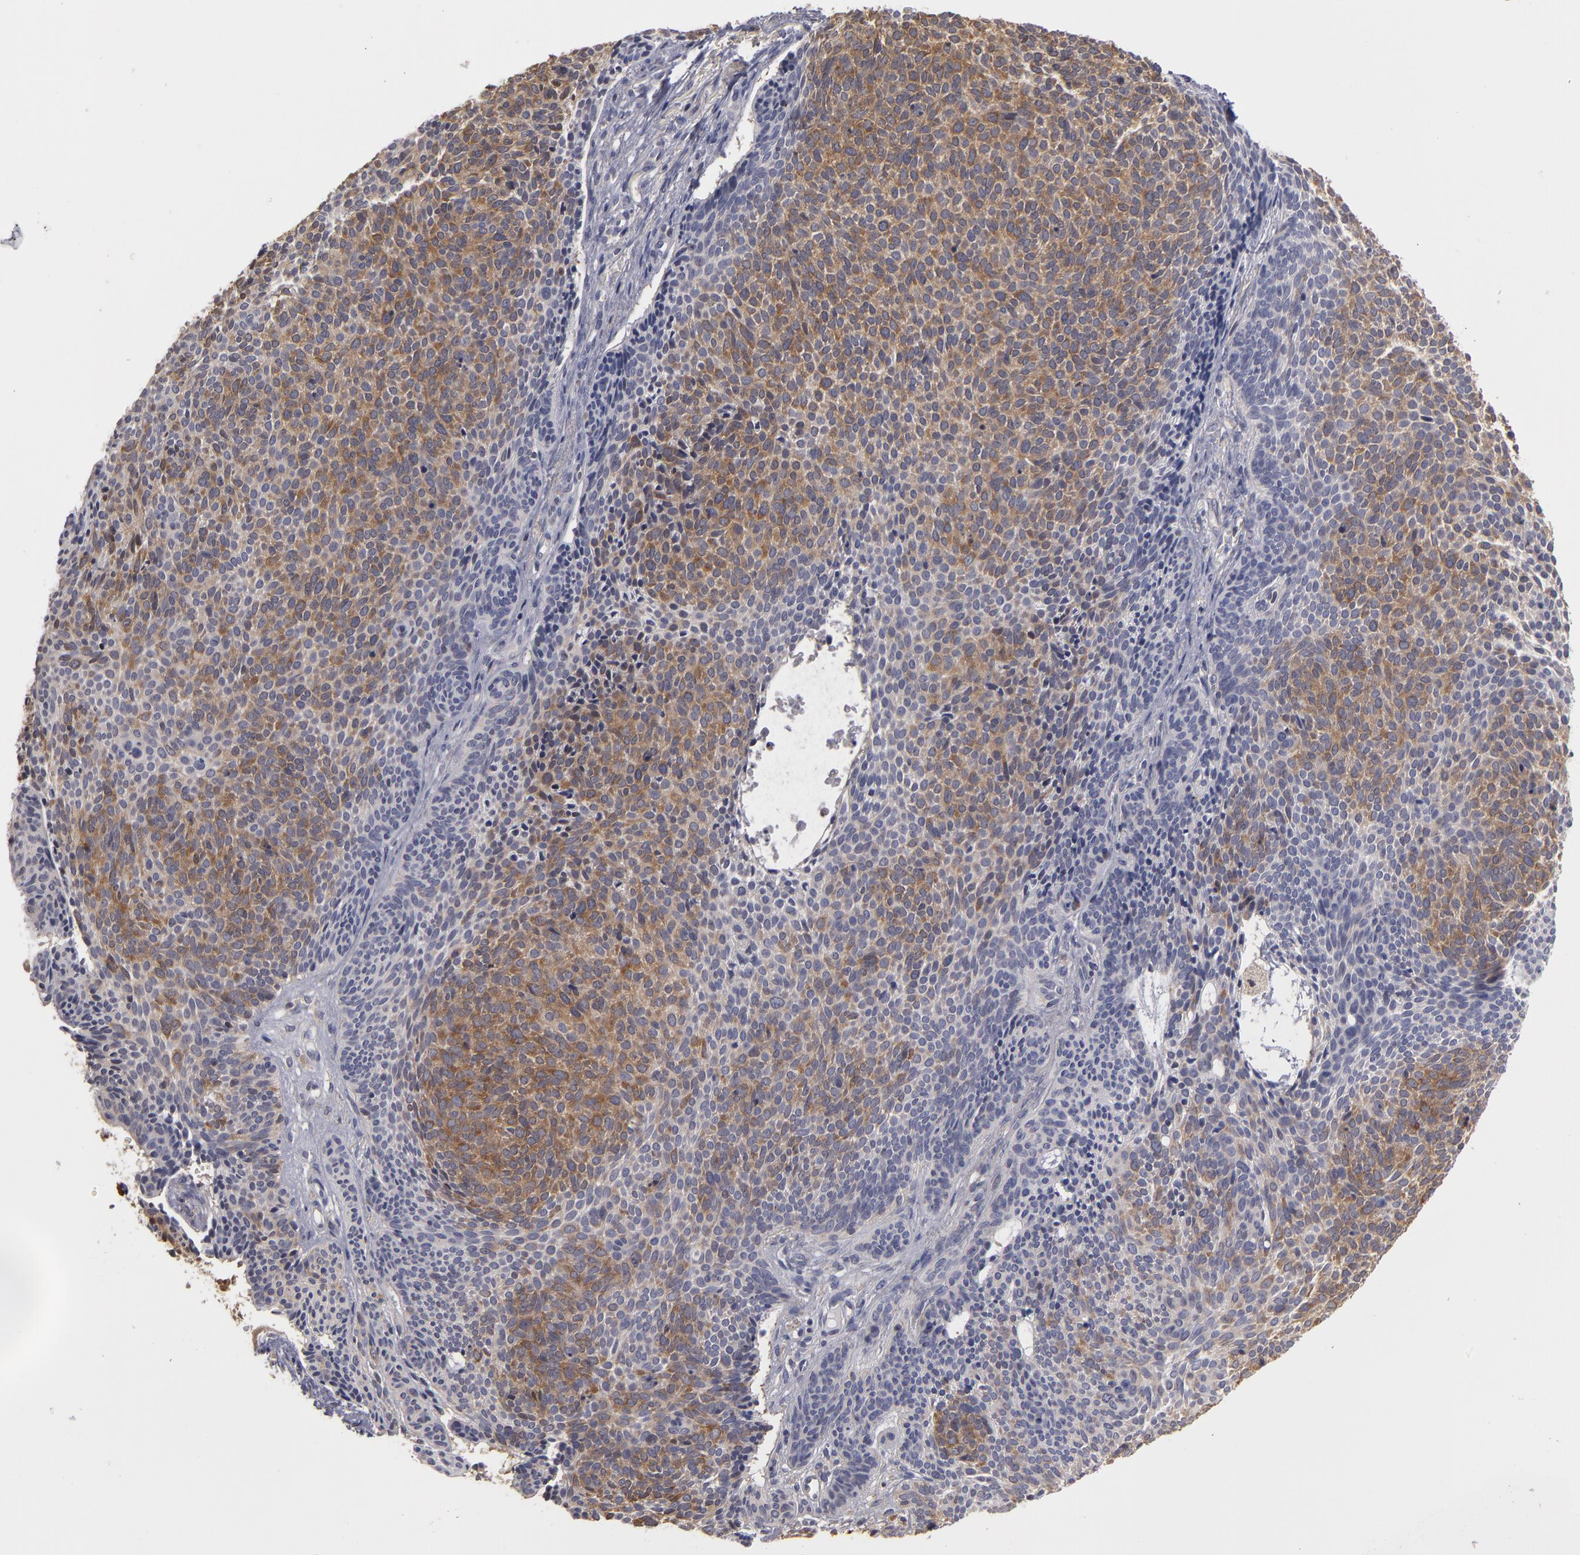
{"staining": {"intensity": "moderate", "quantity": "25%-75%", "location": "cytoplasmic/membranous"}, "tissue": "skin cancer", "cell_type": "Tumor cells", "image_type": "cancer", "snomed": [{"axis": "morphology", "description": "Basal cell carcinoma"}, {"axis": "topography", "description": "Skin"}], "caption": "Basal cell carcinoma (skin) stained with DAB immunohistochemistry displays medium levels of moderate cytoplasmic/membranous positivity in about 25%-75% of tumor cells.", "gene": "MTHFD1", "patient": {"sex": "male", "age": 84}}